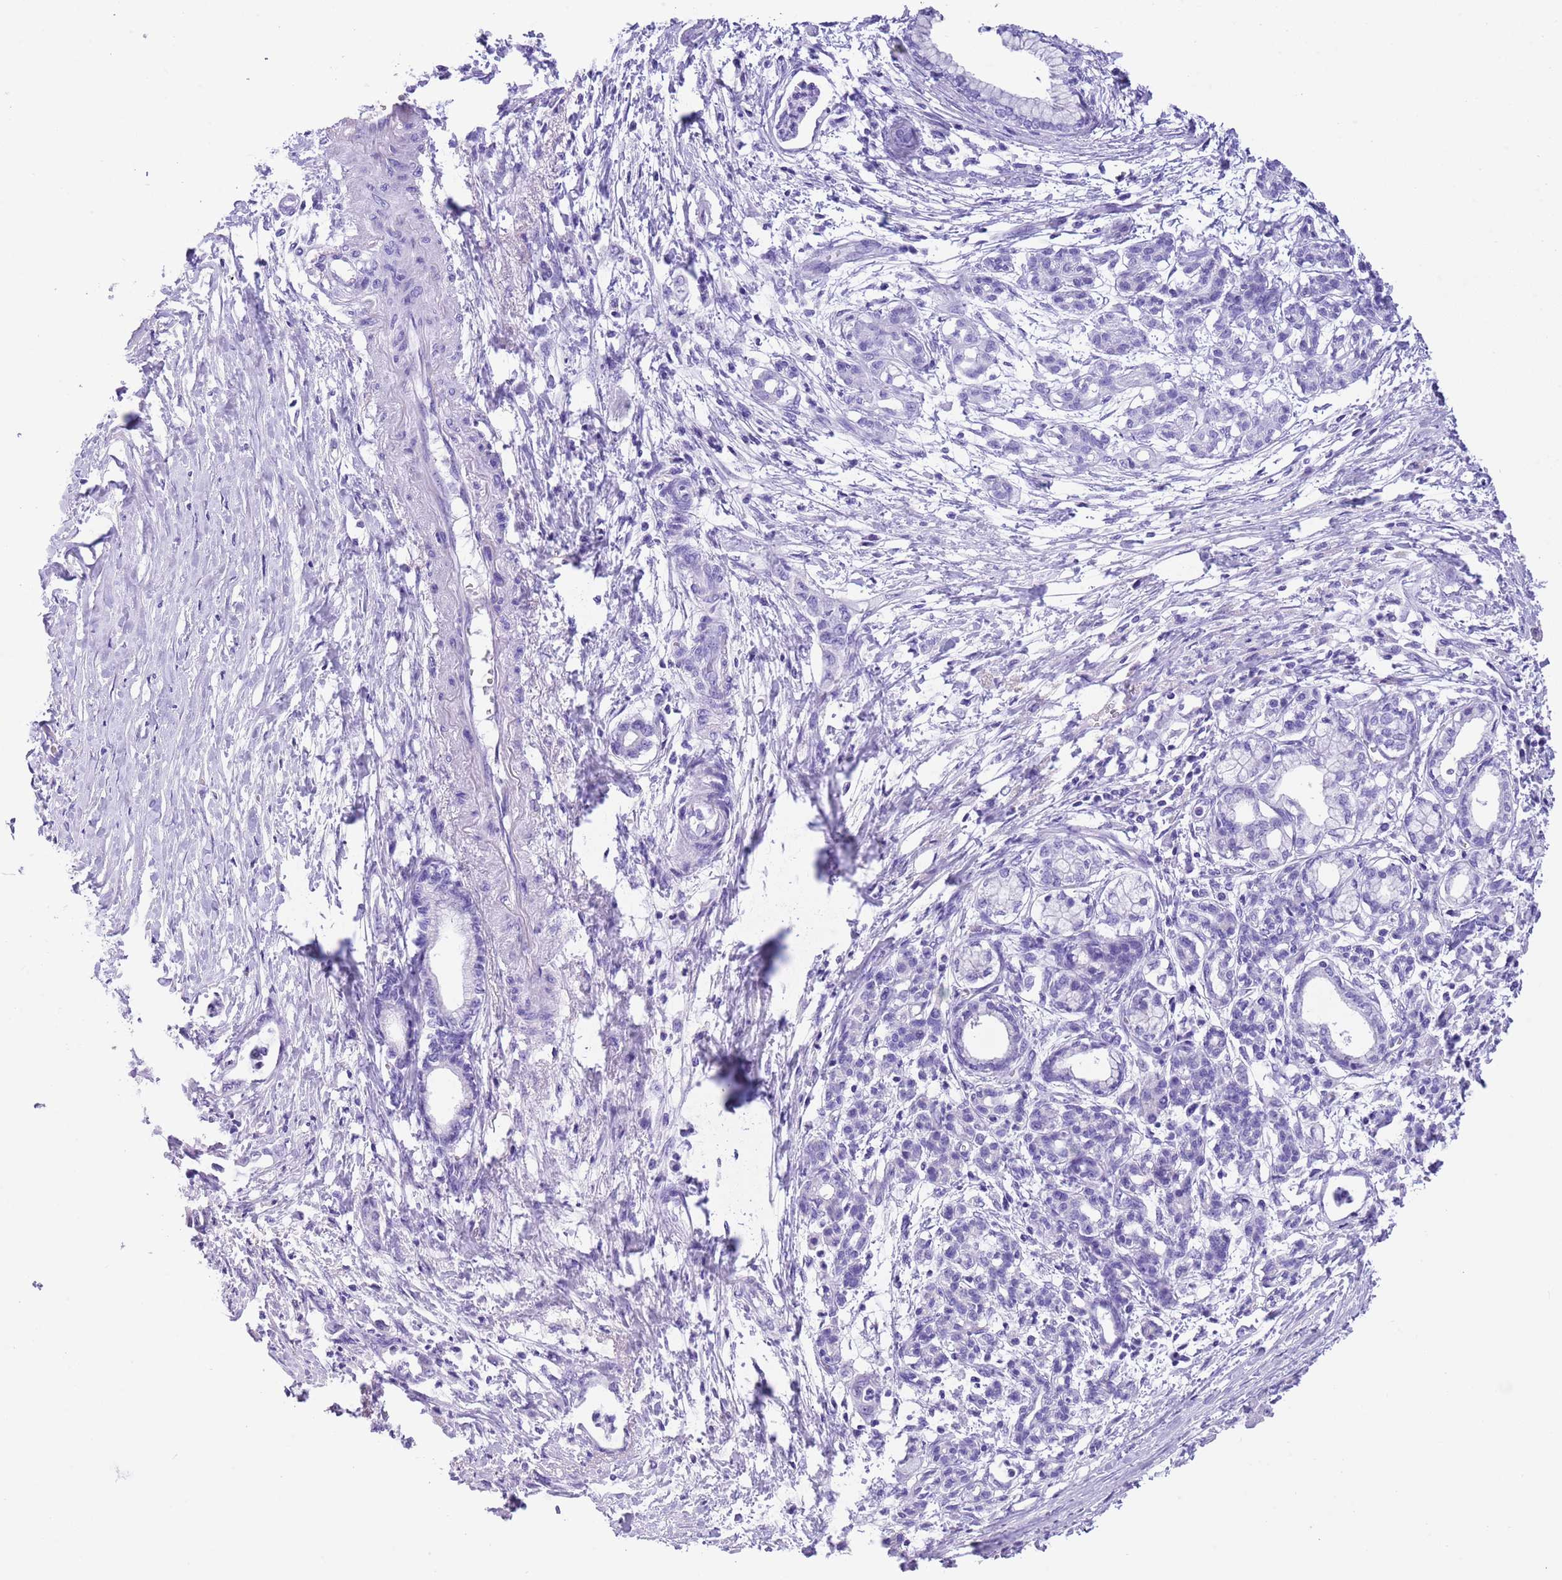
{"staining": {"intensity": "negative", "quantity": "none", "location": "none"}, "tissue": "pancreatic cancer", "cell_type": "Tumor cells", "image_type": "cancer", "snomed": [{"axis": "morphology", "description": "Adenocarcinoma, NOS"}, {"axis": "topography", "description": "Pancreas"}], "caption": "Immunohistochemistry of pancreatic cancer demonstrates no staining in tumor cells.", "gene": "TBC1D10B", "patient": {"sex": "female", "age": 55}}